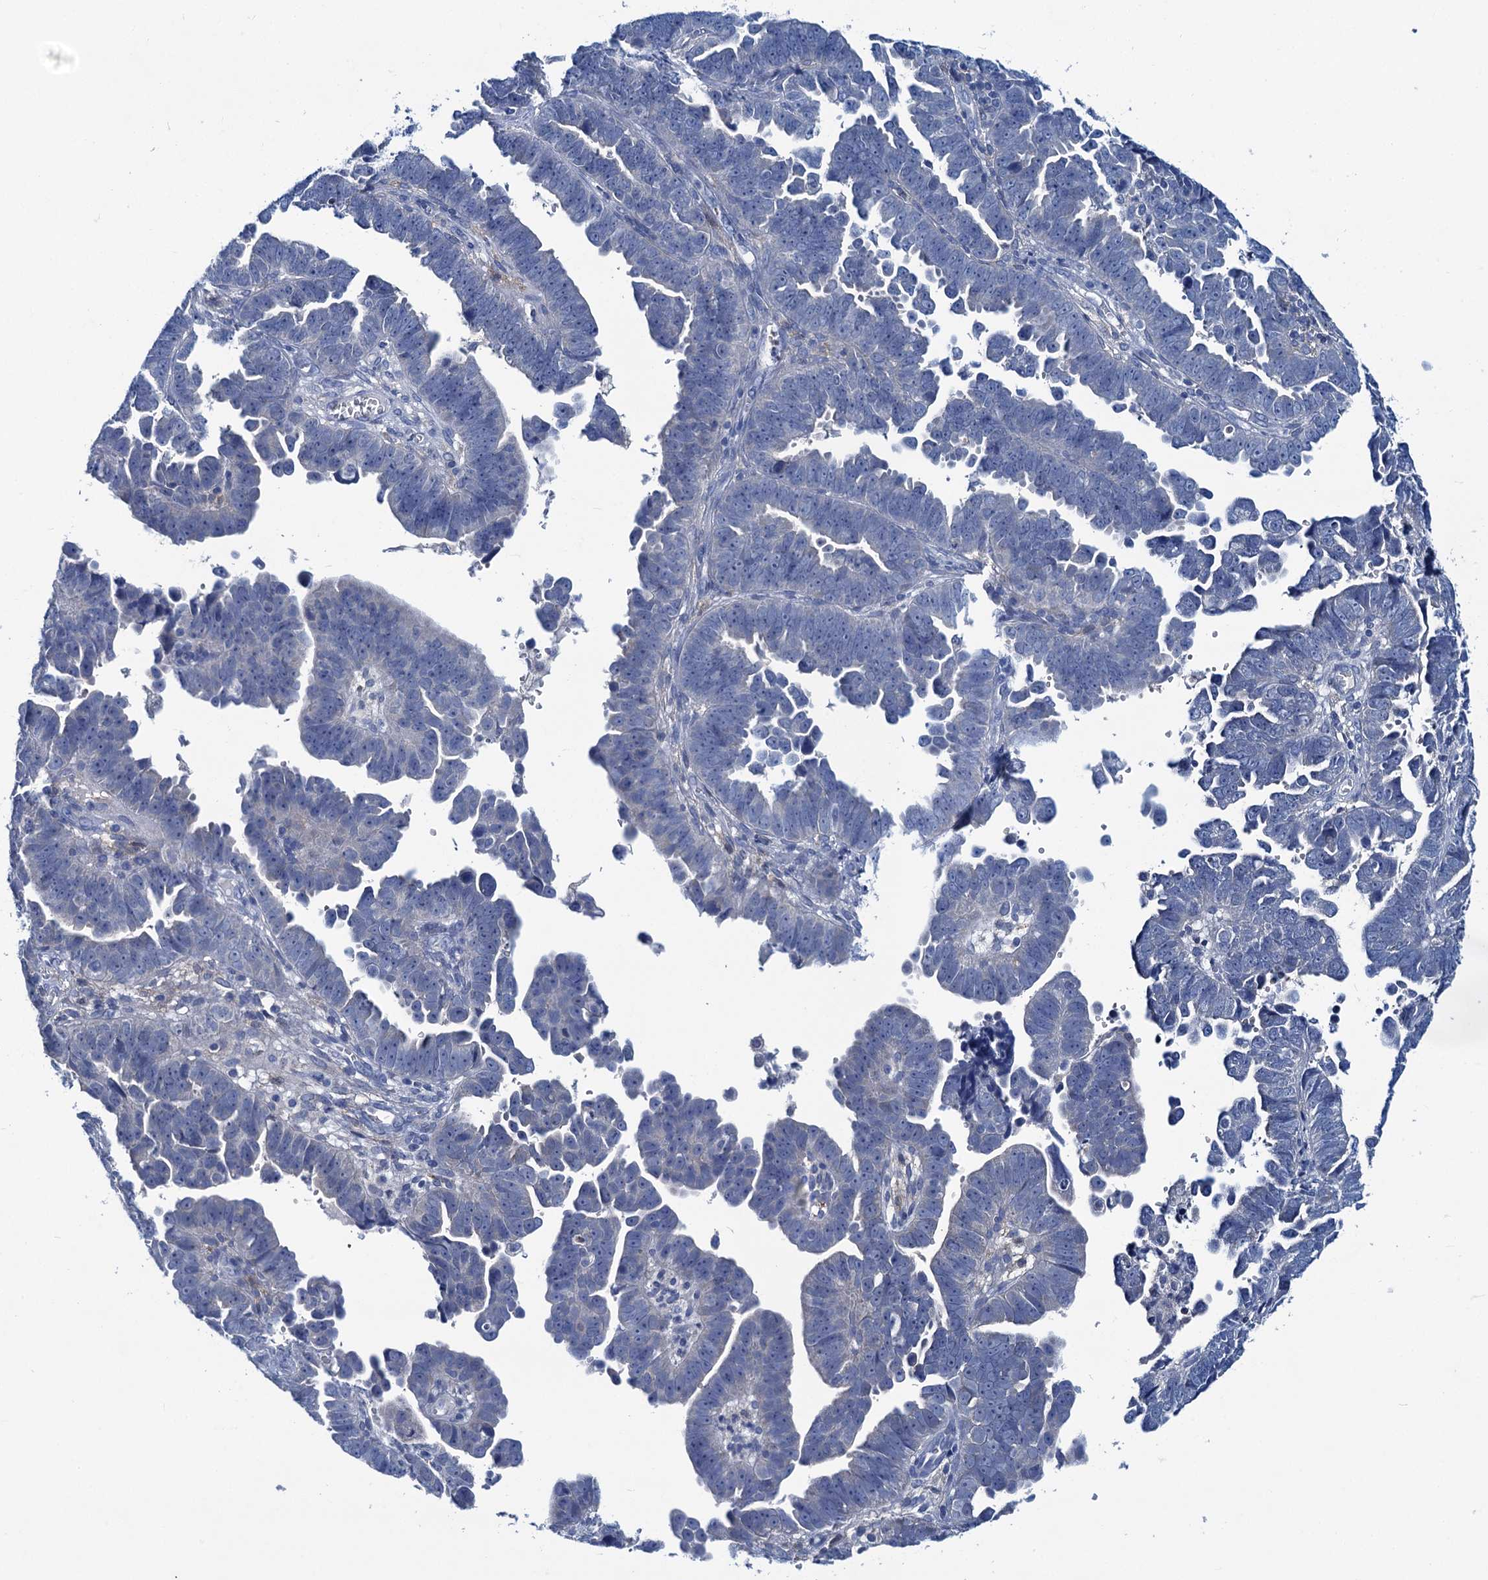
{"staining": {"intensity": "negative", "quantity": "none", "location": "none"}, "tissue": "endometrial cancer", "cell_type": "Tumor cells", "image_type": "cancer", "snomed": [{"axis": "morphology", "description": "Adenocarcinoma, NOS"}, {"axis": "topography", "description": "Endometrium"}], "caption": "High magnification brightfield microscopy of endometrial cancer (adenocarcinoma) stained with DAB (brown) and counterstained with hematoxylin (blue): tumor cells show no significant expression. (DAB (3,3'-diaminobenzidine) IHC with hematoxylin counter stain).", "gene": "RTKN2", "patient": {"sex": "female", "age": 75}}